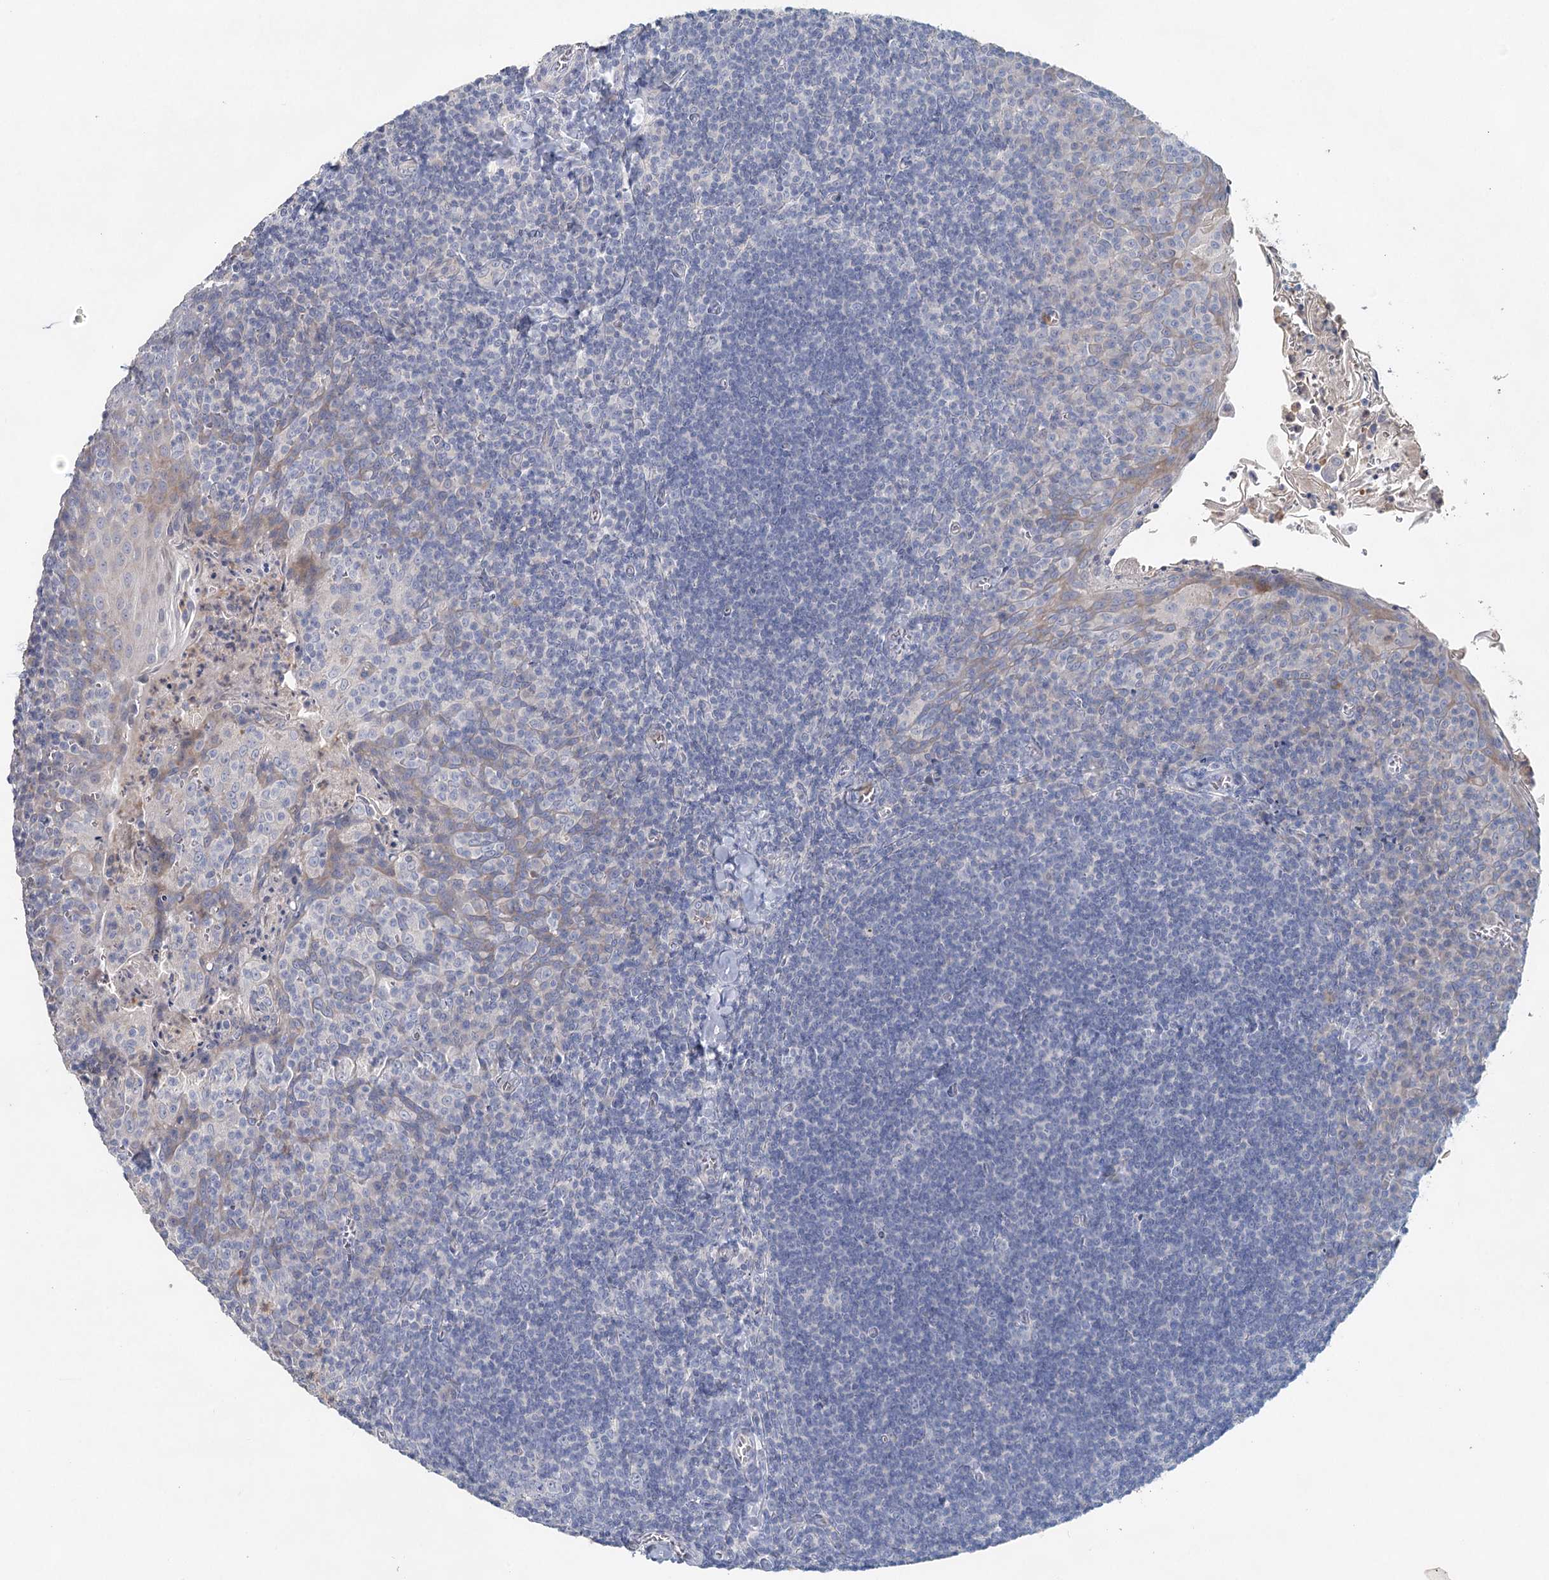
{"staining": {"intensity": "negative", "quantity": "none", "location": "none"}, "tissue": "tonsil", "cell_type": "Germinal center cells", "image_type": "normal", "snomed": [{"axis": "morphology", "description": "Normal tissue, NOS"}, {"axis": "topography", "description": "Tonsil"}], "caption": "This photomicrograph is of unremarkable tonsil stained with IHC to label a protein in brown with the nuclei are counter-stained blue. There is no expression in germinal center cells.", "gene": "MYL6B", "patient": {"sex": "male", "age": 27}}